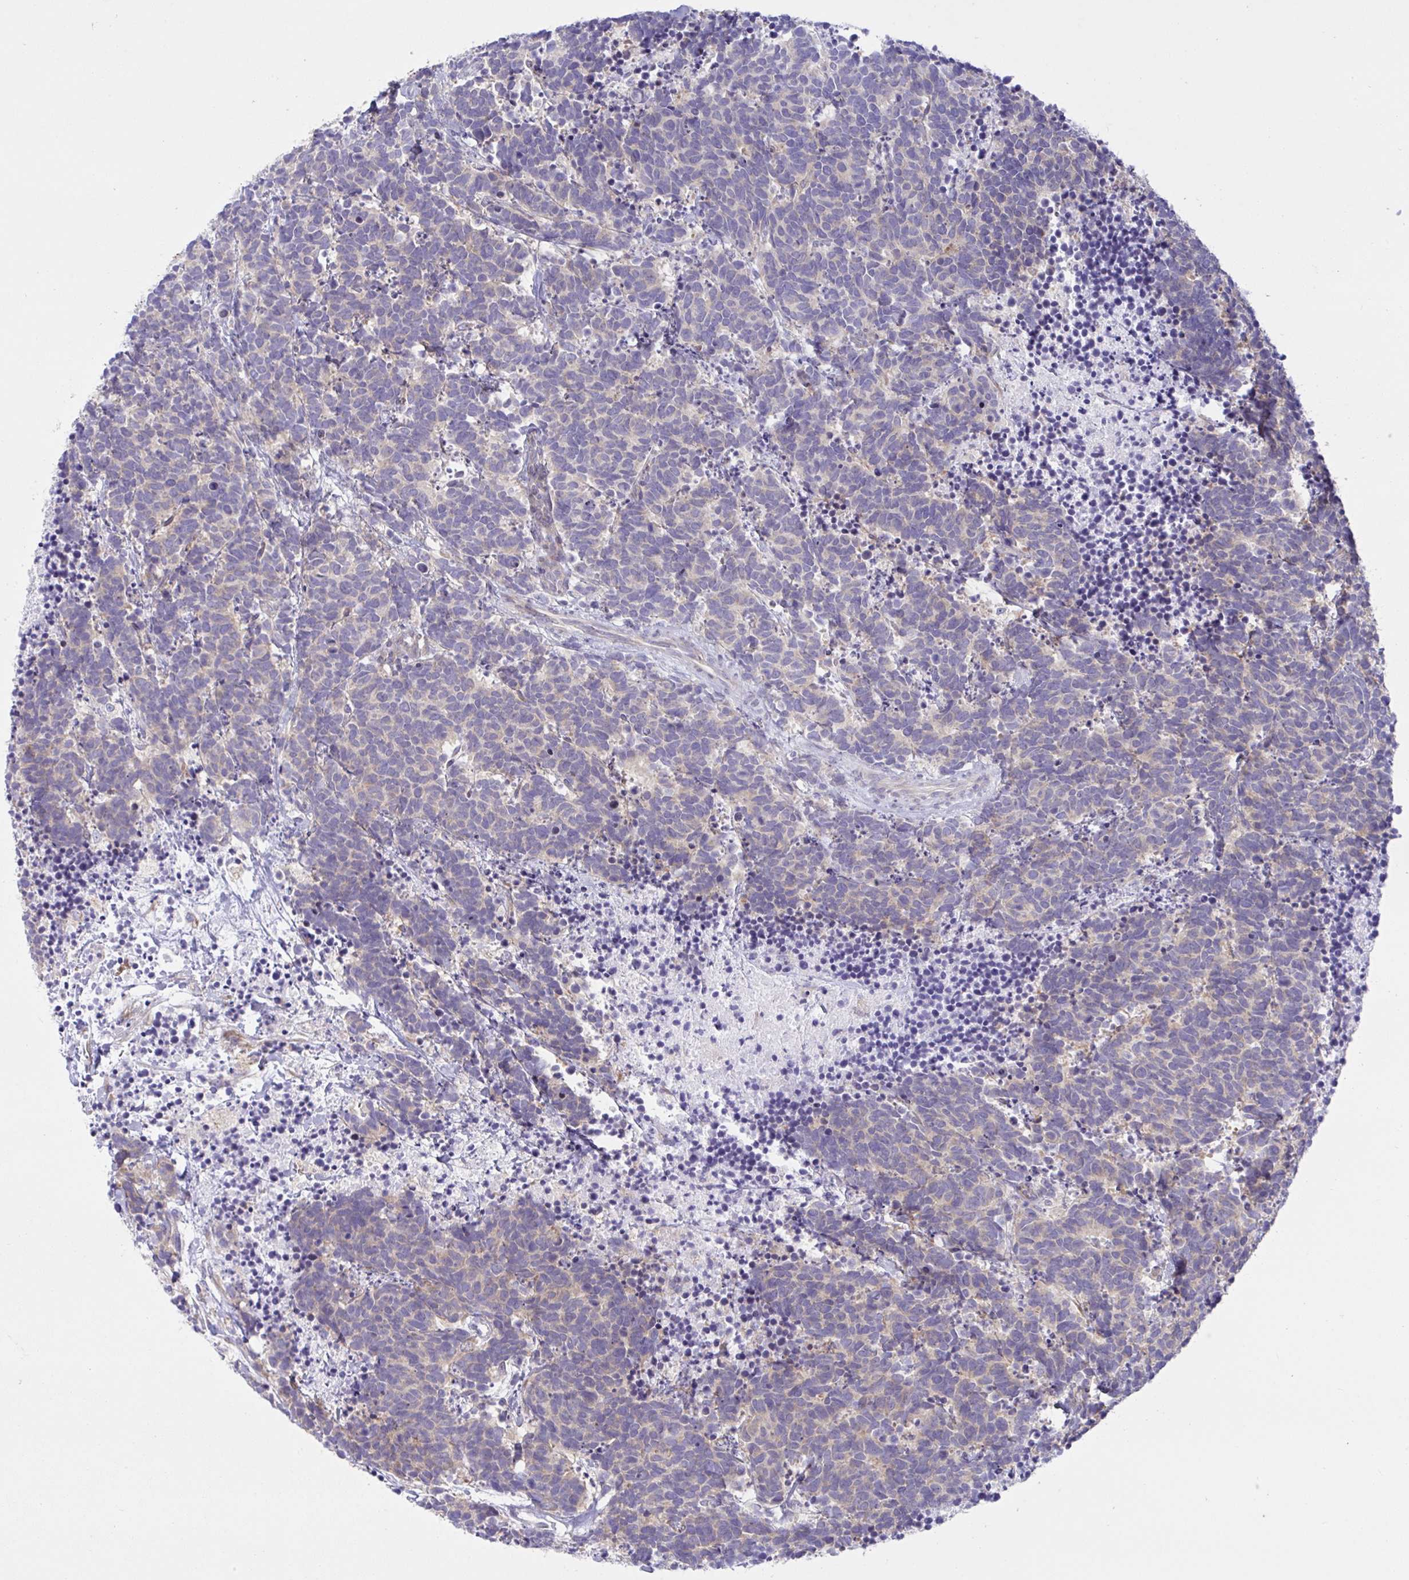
{"staining": {"intensity": "weak", "quantity": "<25%", "location": "cytoplasmic/membranous"}, "tissue": "carcinoid", "cell_type": "Tumor cells", "image_type": "cancer", "snomed": [{"axis": "morphology", "description": "Carcinoma, NOS"}, {"axis": "morphology", "description": "Carcinoid, malignant, NOS"}, {"axis": "topography", "description": "Prostate"}], "caption": "Protein analysis of carcinoid exhibits no significant staining in tumor cells.", "gene": "FAU", "patient": {"sex": "male", "age": 57}}